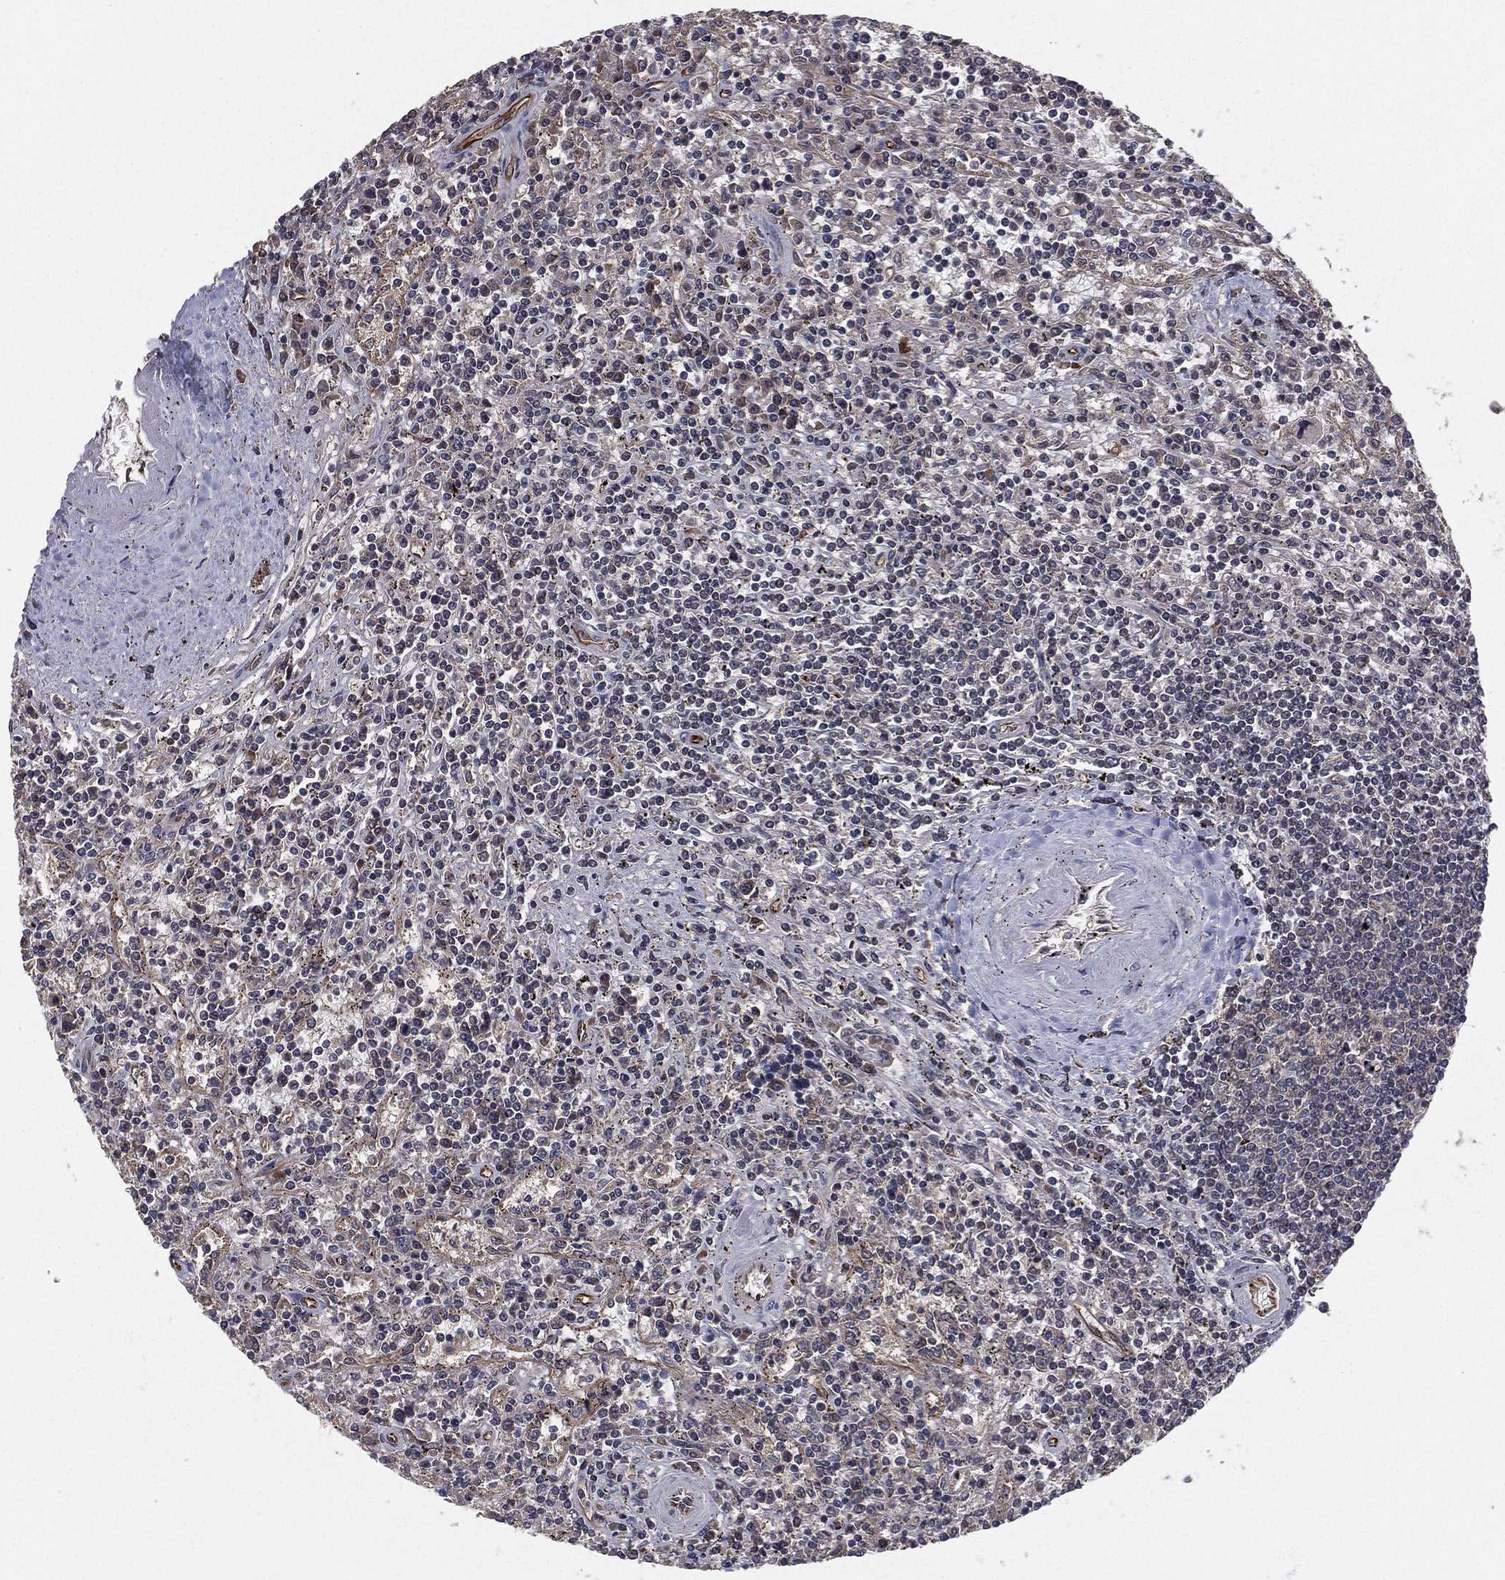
{"staining": {"intensity": "negative", "quantity": "none", "location": "none"}, "tissue": "lymphoma", "cell_type": "Tumor cells", "image_type": "cancer", "snomed": [{"axis": "morphology", "description": "Malignant lymphoma, non-Hodgkin's type, Low grade"}, {"axis": "topography", "description": "Spleen"}], "caption": "The histopathology image displays no staining of tumor cells in lymphoma.", "gene": "CERT1", "patient": {"sex": "male", "age": 62}}